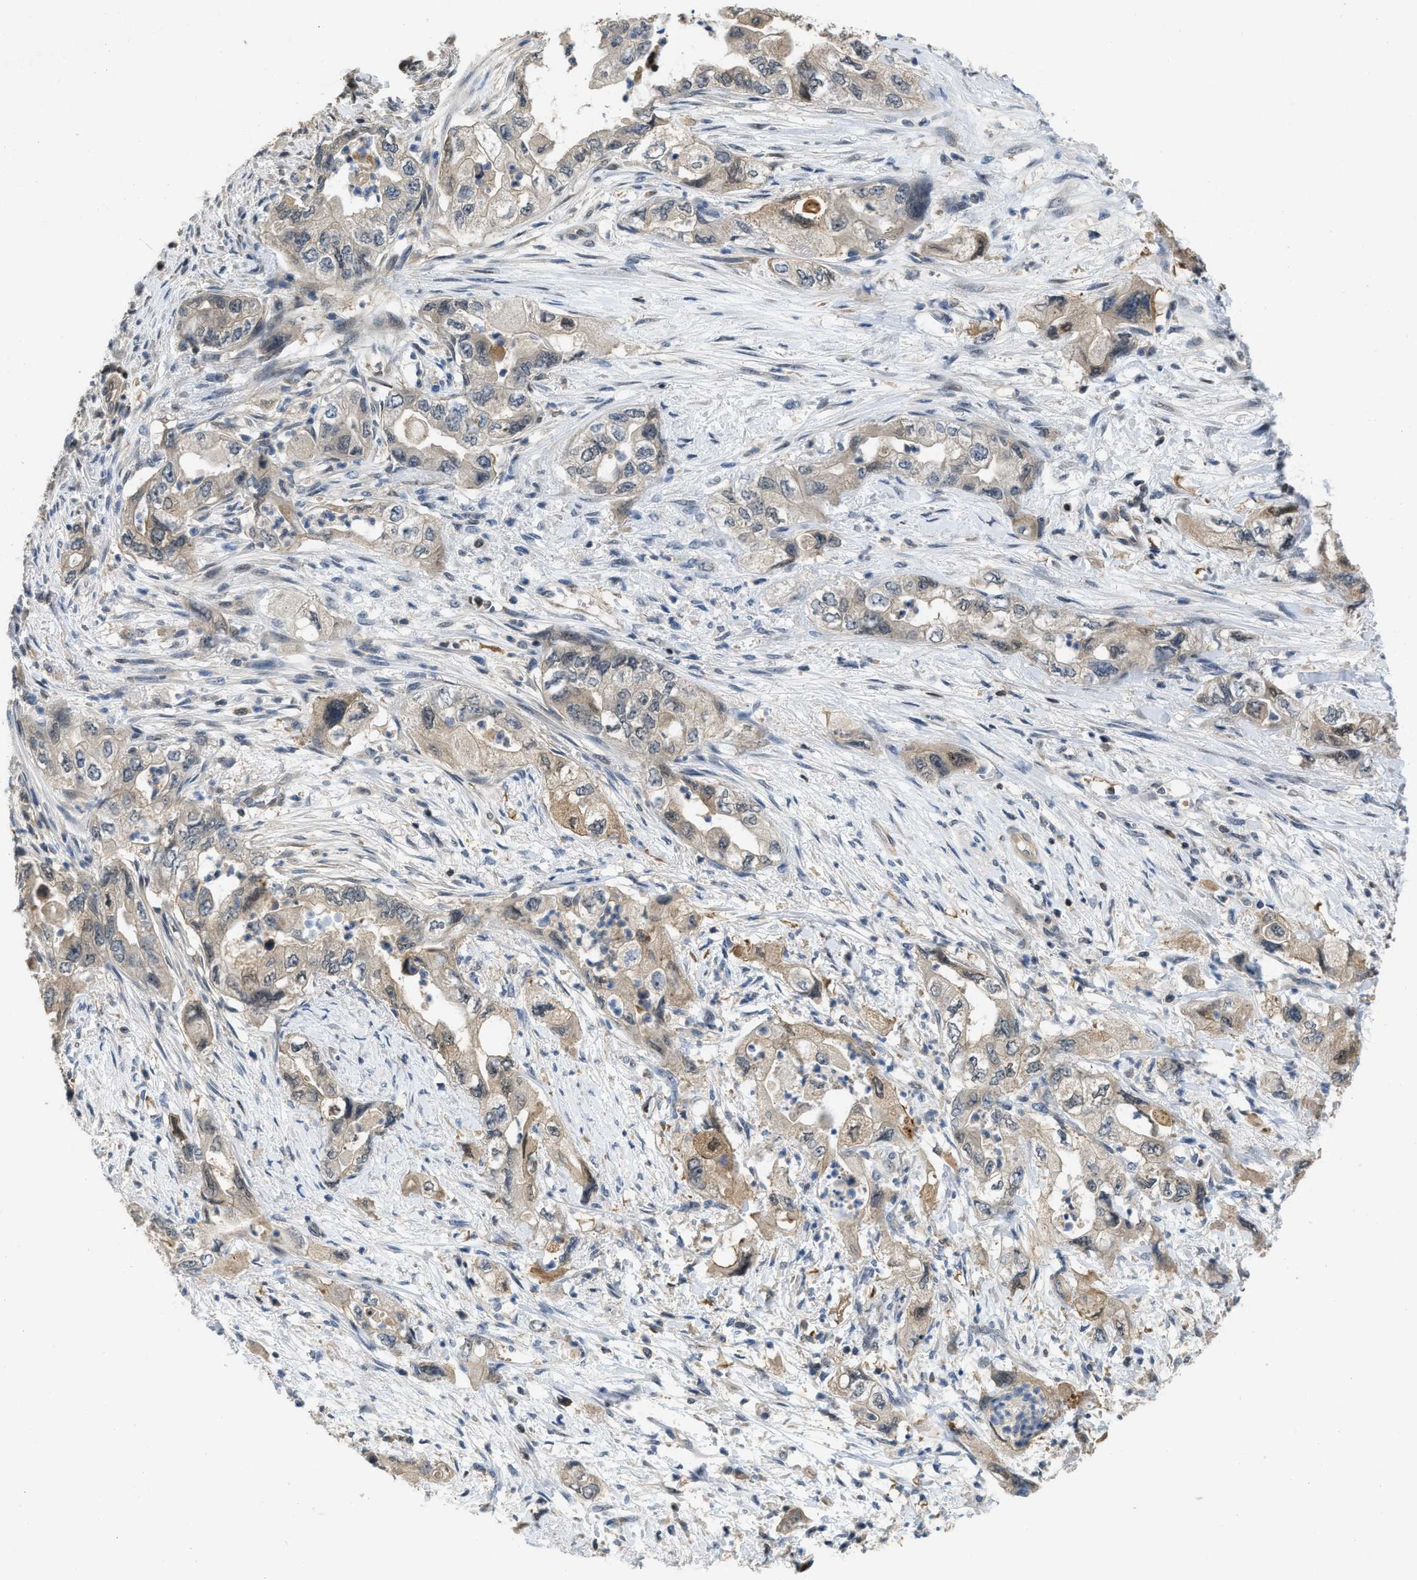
{"staining": {"intensity": "moderate", "quantity": "25%-75%", "location": "cytoplasmic/membranous"}, "tissue": "pancreatic cancer", "cell_type": "Tumor cells", "image_type": "cancer", "snomed": [{"axis": "morphology", "description": "Adenocarcinoma, NOS"}, {"axis": "topography", "description": "Pancreas"}], "caption": "Immunohistochemistry image of neoplastic tissue: pancreatic cancer stained using immunohistochemistry shows medium levels of moderate protein expression localized specifically in the cytoplasmic/membranous of tumor cells, appearing as a cytoplasmic/membranous brown color.", "gene": "TES", "patient": {"sex": "female", "age": 73}}